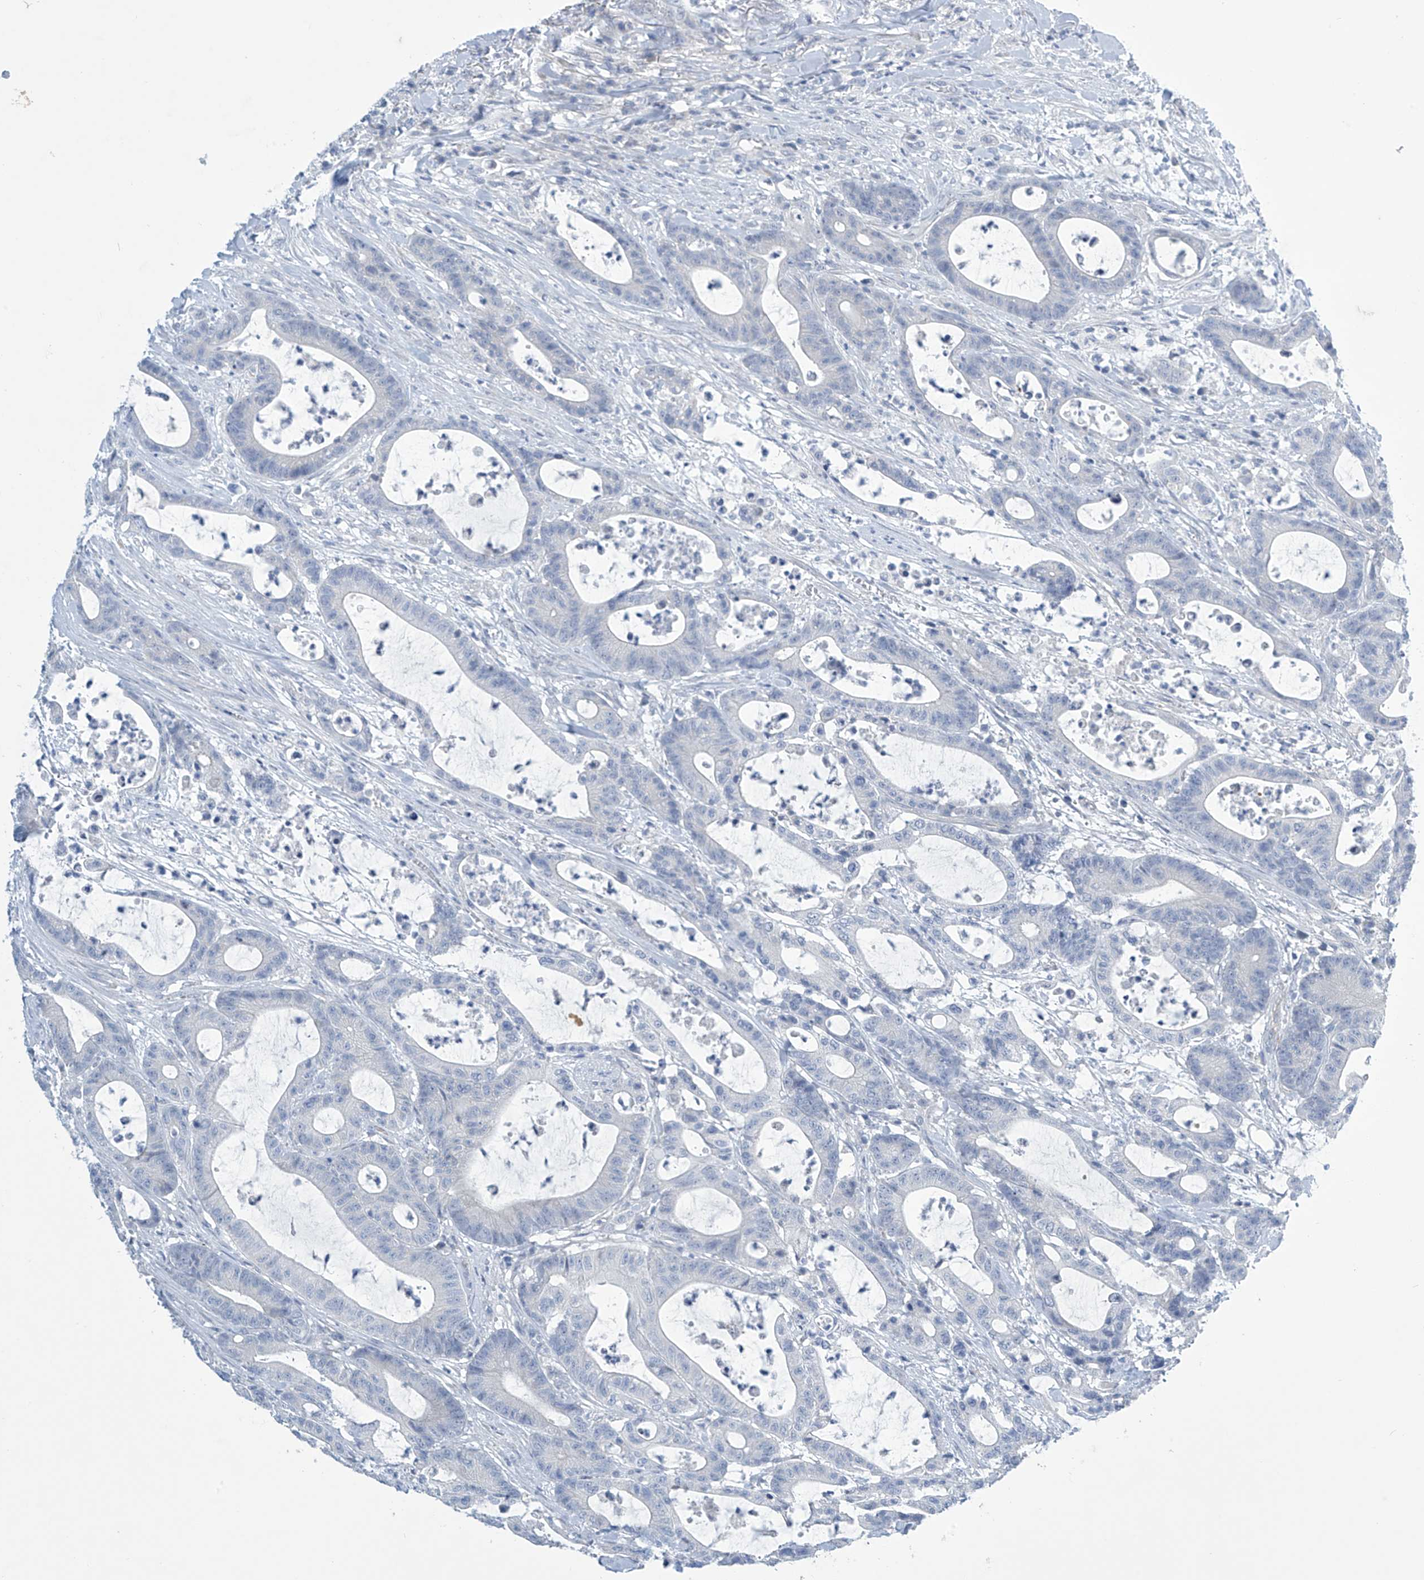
{"staining": {"intensity": "negative", "quantity": "none", "location": "none"}, "tissue": "colorectal cancer", "cell_type": "Tumor cells", "image_type": "cancer", "snomed": [{"axis": "morphology", "description": "Adenocarcinoma, NOS"}, {"axis": "topography", "description": "Colon"}], "caption": "Immunohistochemistry (IHC) histopathology image of neoplastic tissue: colorectal cancer stained with DAB exhibits no significant protein staining in tumor cells.", "gene": "SLC35A5", "patient": {"sex": "female", "age": 84}}